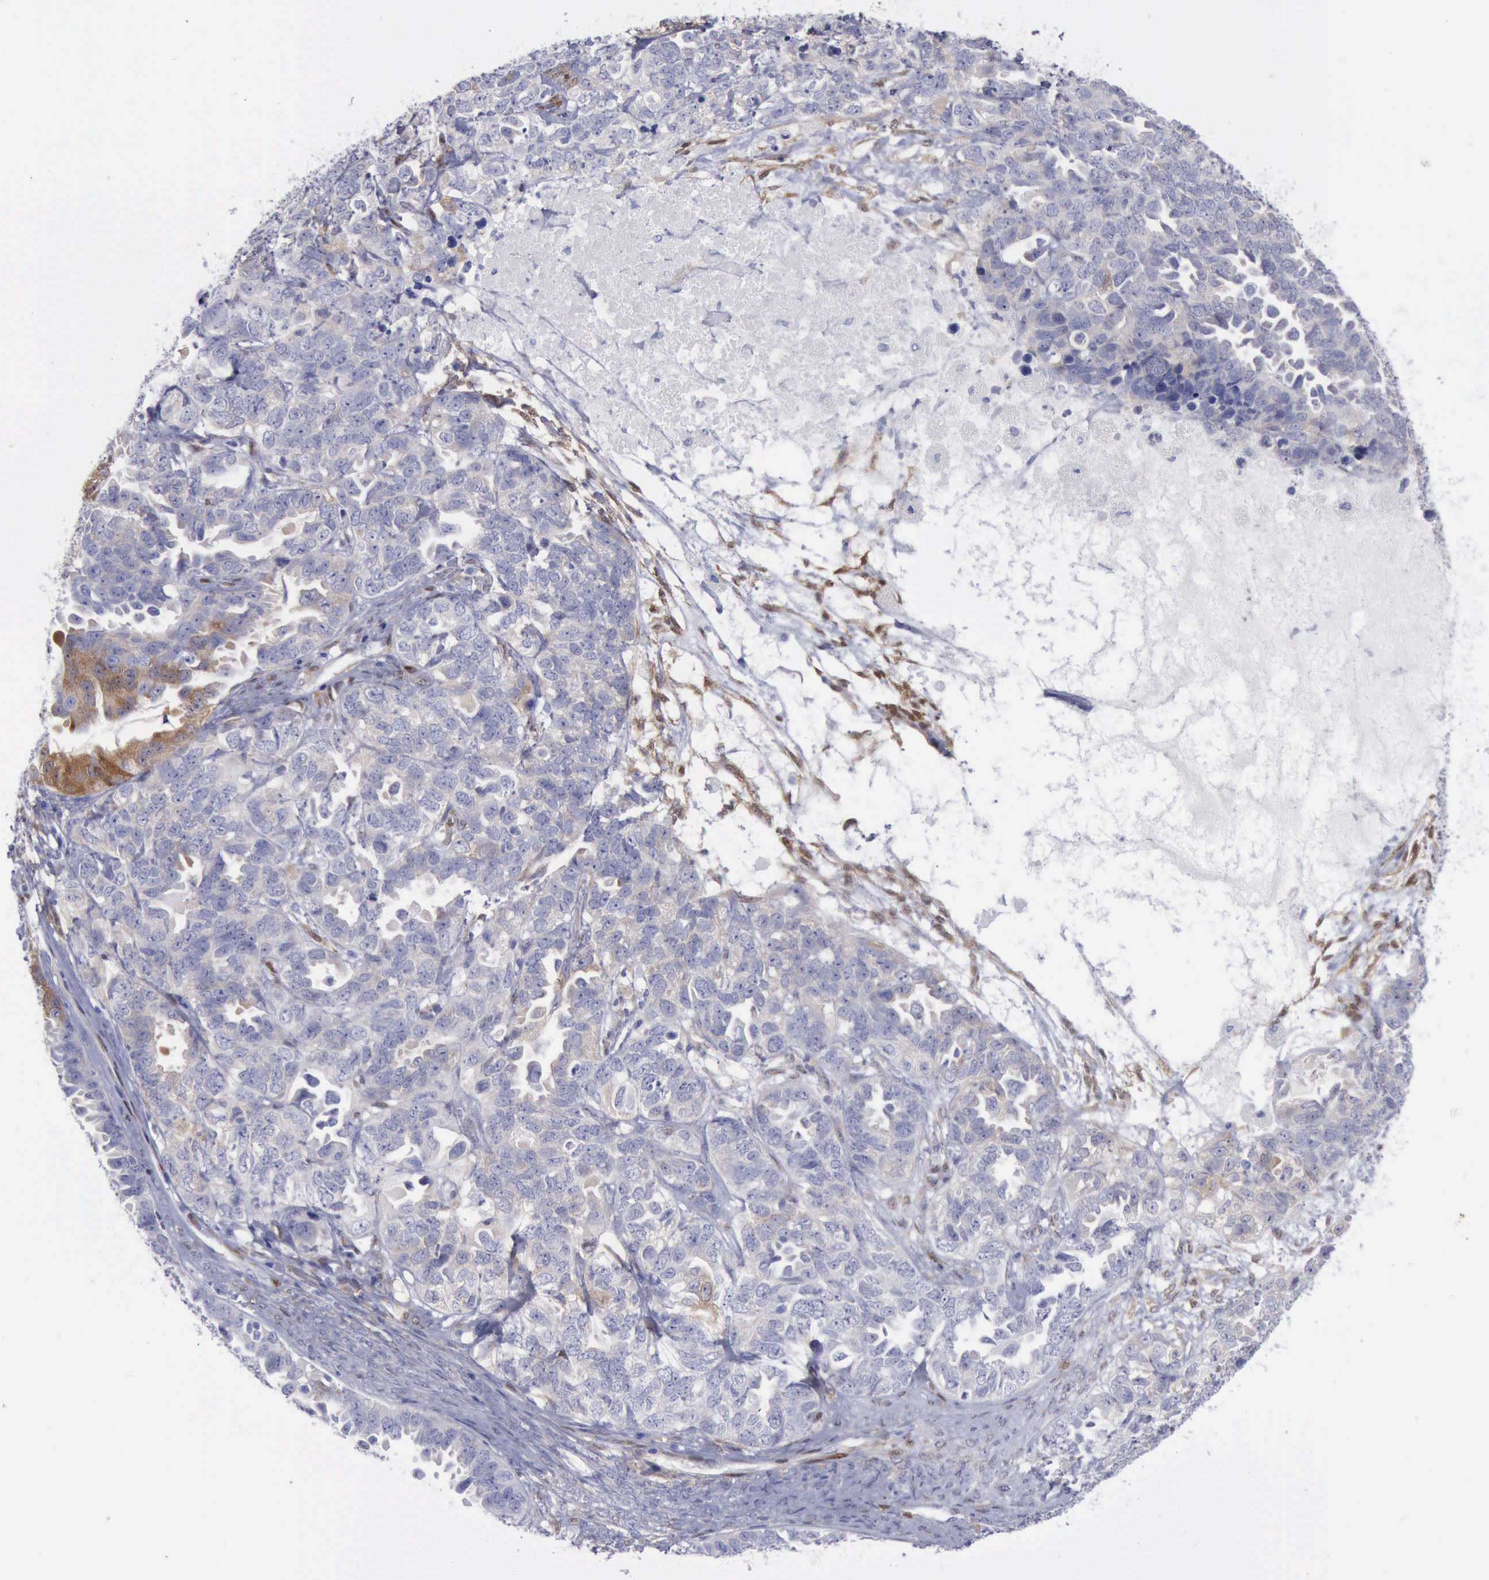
{"staining": {"intensity": "negative", "quantity": "none", "location": "none"}, "tissue": "ovarian cancer", "cell_type": "Tumor cells", "image_type": "cancer", "snomed": [{"axis": "morphology", "description": "Cystadenocarcinoma, serous, NOS"}, {"axis": "topography", "description": "Ovary"}], "caption": "This photomicrograph is of ovarian cancer stained with IHC to label a protein in brown with the nuclei are counter-stained blue. There is no expression in tumor cells. The staining is performed using DAB brown chromogen with nuclei counter-stained in using hematoxylin.", "gene": "FHL1", "patient": {"sex": "female", "age": 82}}